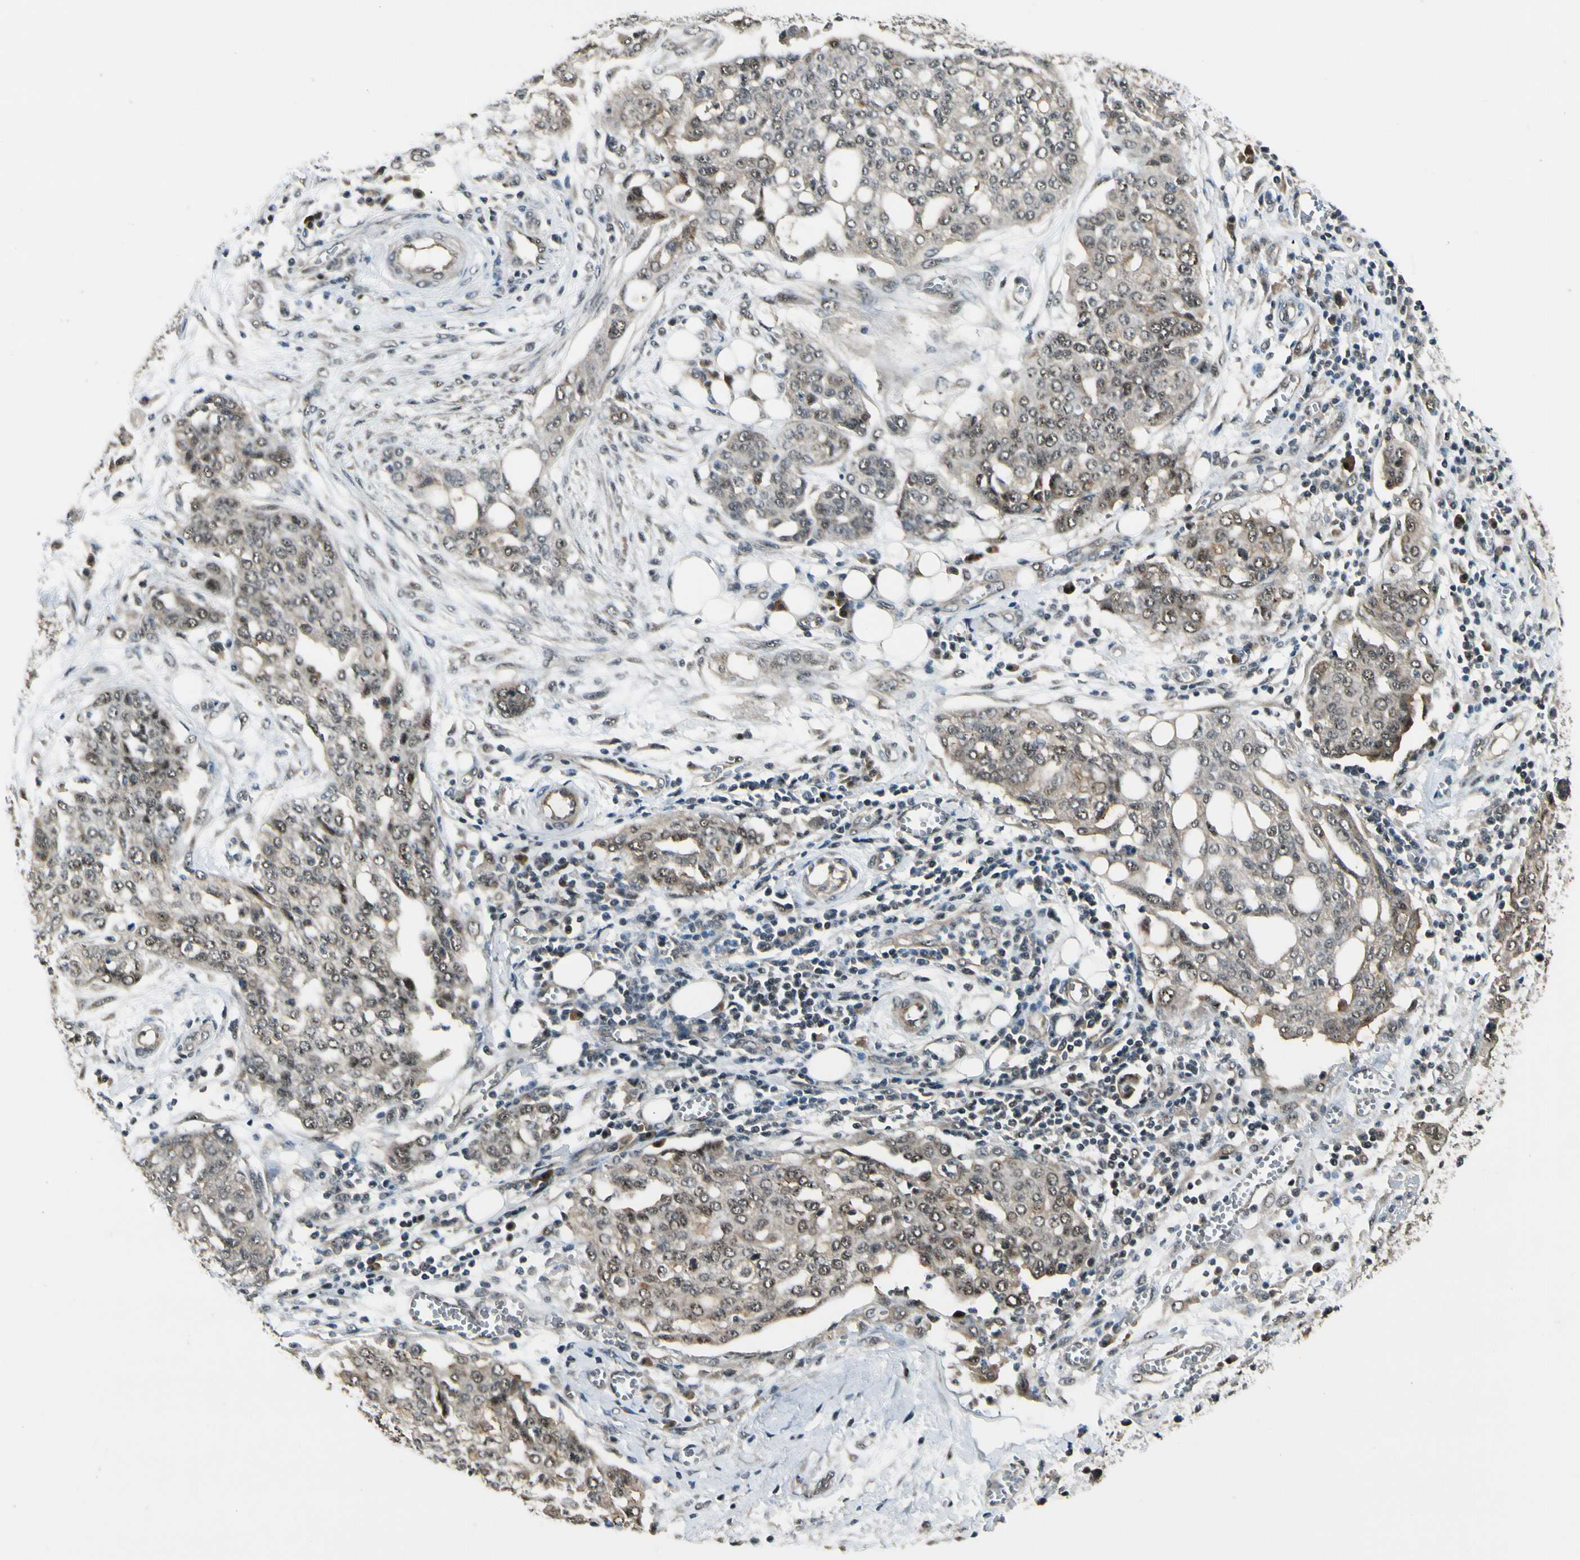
{"staining": {"intensity": "moderate", "quantity": ">75%", "location": "cytoplasmic/membranous"}, "tissue": "ovarian cancer", "cell_type": "Tumor cells", "image_type": "cancer", "snomed": [{"axis": "morphology", "description": "Cystadenocarcinoma, serous, NOS"}, {"axis": "topography", "description": "Soft tissue"}, {"axis": "topography", "description": "Ovary"}], "caption": "Immunohistochemistry micrograph of neoplastic tissue: serous cystadenocarcinoma (ovarian) stained using immunohistochemistry (IHC) reveals medium levels of moderate protein expression localized specifically in the cytoplasmic/membranous of tumor cells, appearing as a cytoplasmic/membranous brown color.", "gene": "MCPH1", "patient": {"sex": "female", "age": 57}}